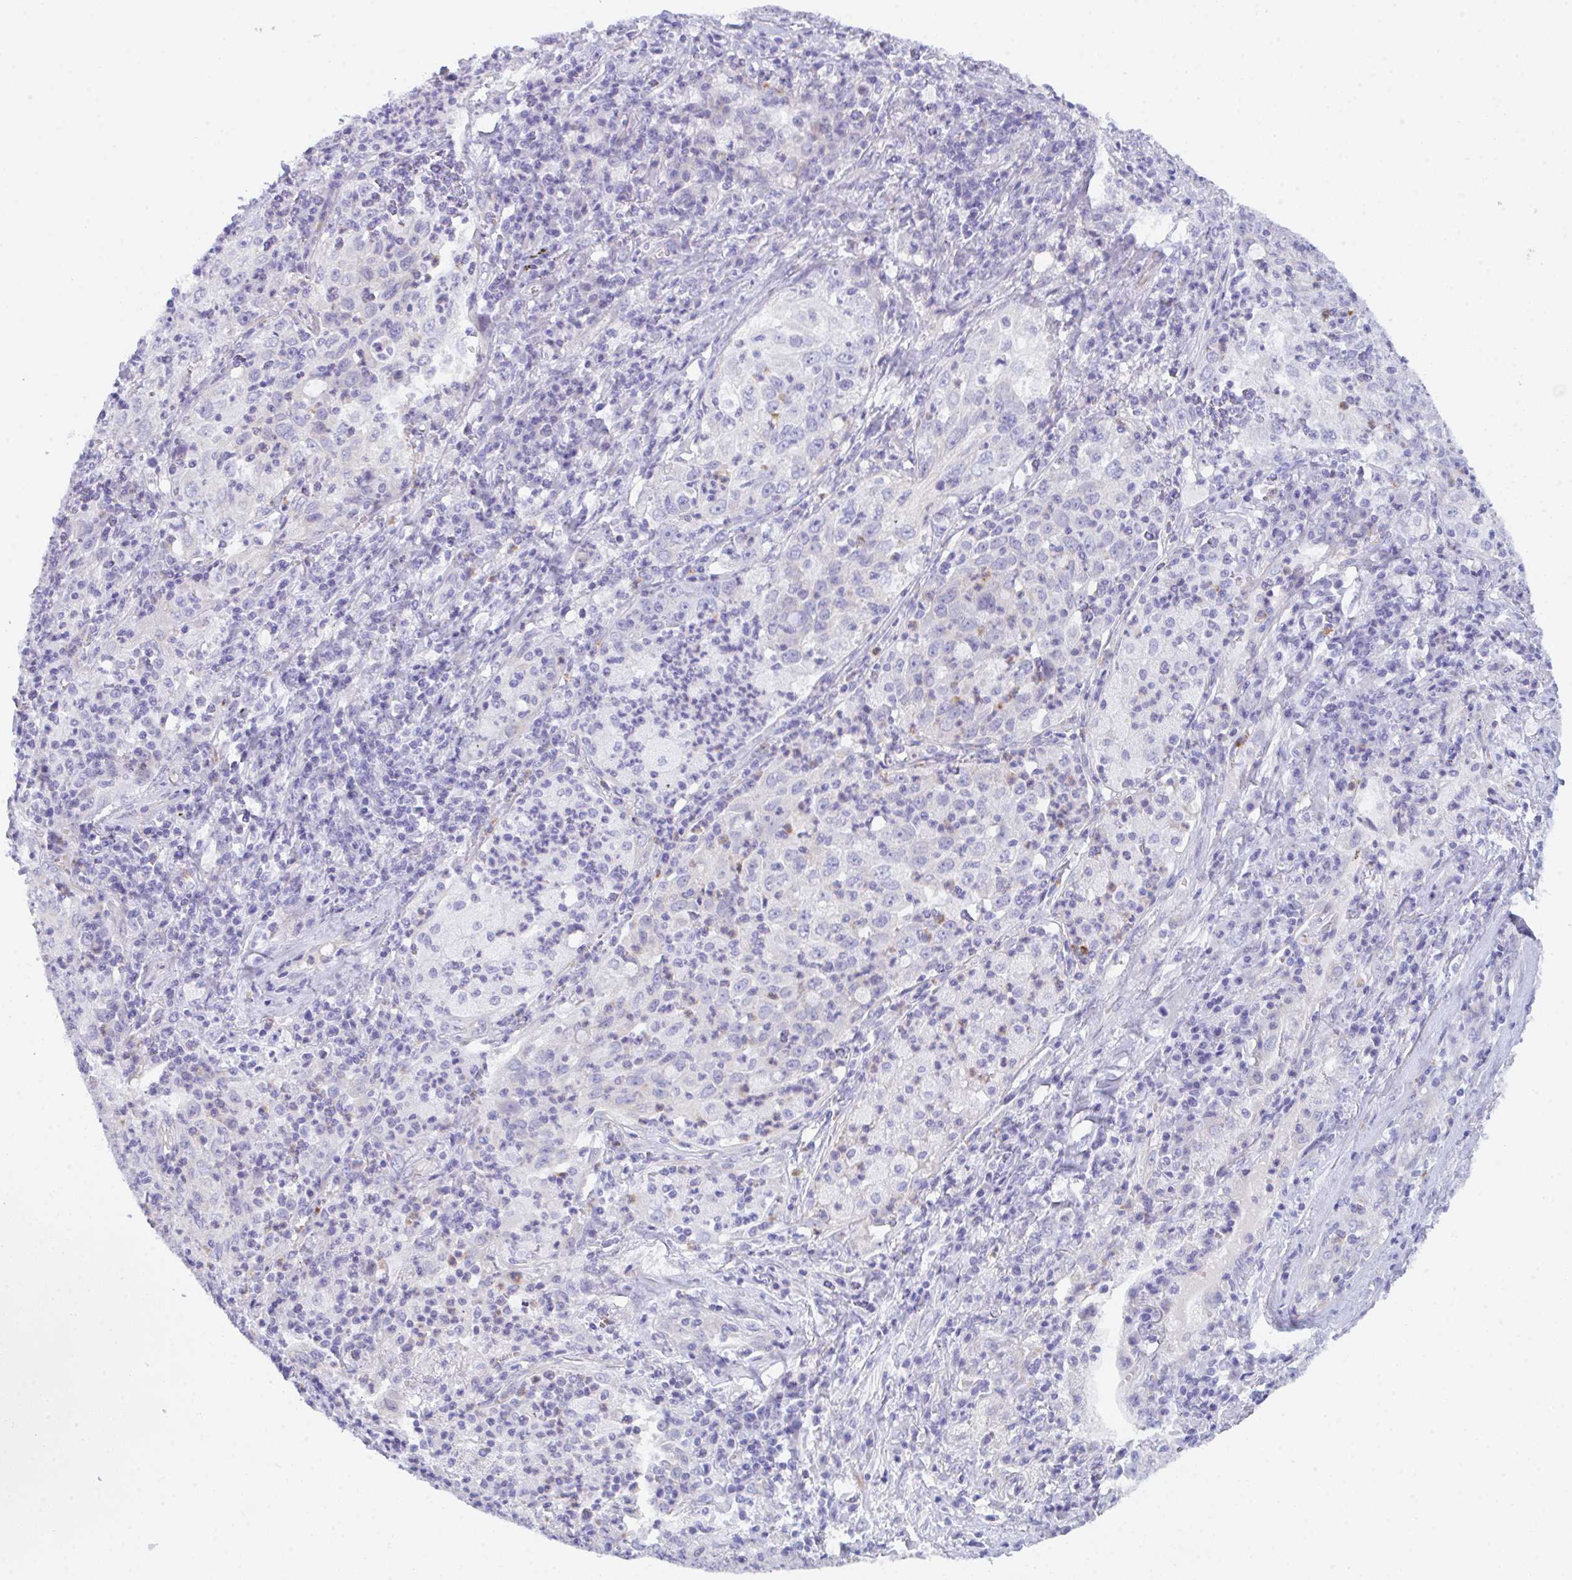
{"staining": {"intensity": "negative", "quantity": "none", "location": "none"}, "tissue": "lung cancer", "cell_type": "Tumor cells", "image_type": "cancer", "snomed": [{"axis": "morphology", "description": "Squamous cell carcinoma, NOS"}, {"axis": "topography", "description": "Lung"}], "caption": "DAB immunohistochemical staining of lung squamous cell carcinoma reveals no significant staining in tumor cells.", "gene": "CEP170B", "patient": {"sex": "male", "age": 71}}